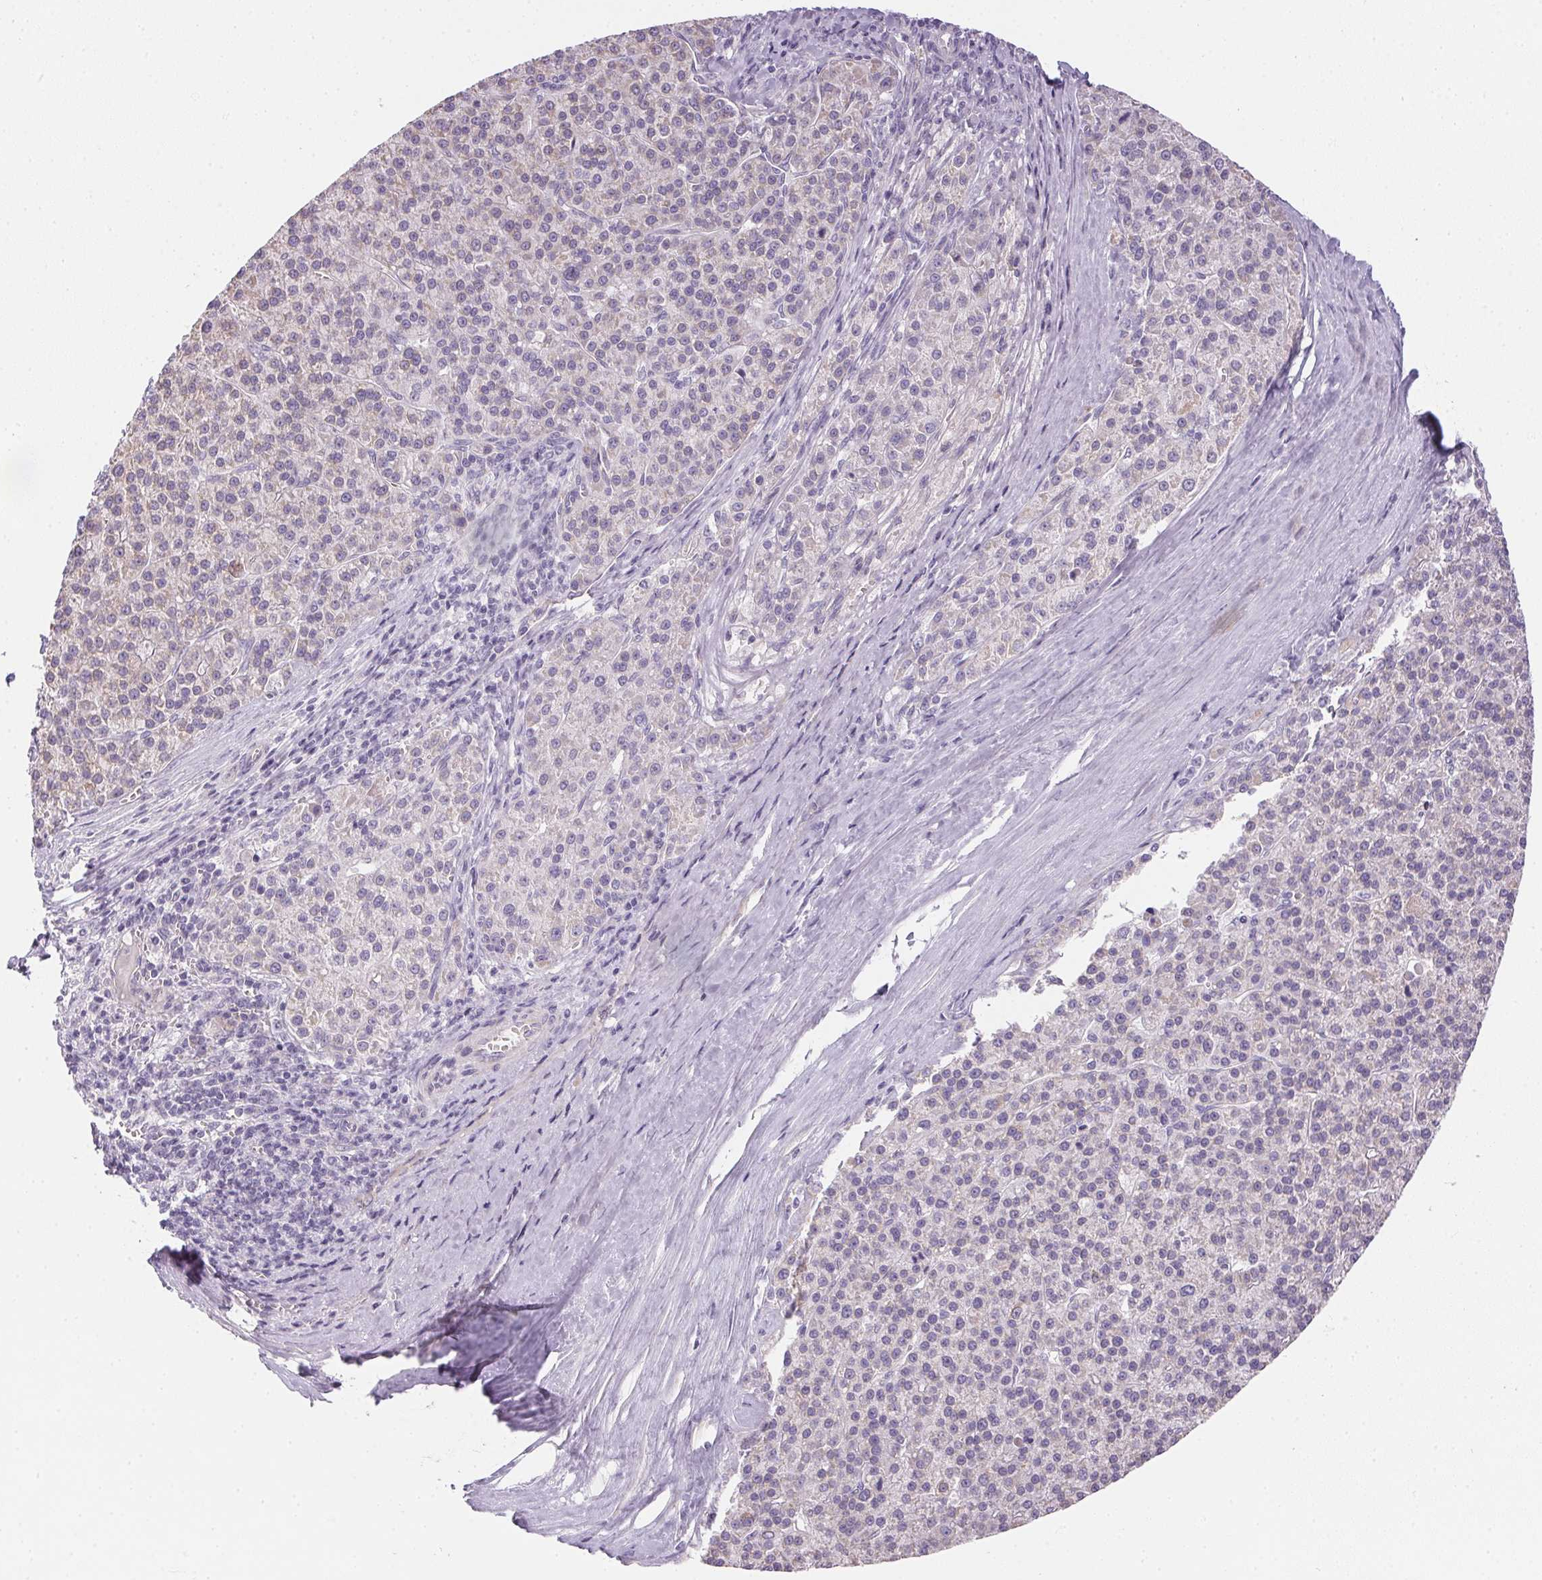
{"staining": {"intensity": "negative", "quantity": "none", "location": "none"}, "tissue": "liver cancer", "cell_type": "Tumor cells", "image_type": "cancer", "snomed": [{"axis": "morphology", "description": "Carcinoma, Hepatocellular, NOS"}, {"axis": "topography", "description": "Liver"}], "caption": "DAB immunohistochemical staining of liver hepatocellular carcinoma shows no significant expression in tumor cells.", "gene": "SMYD1", "patient": {"sex": "female", "age": 58}}